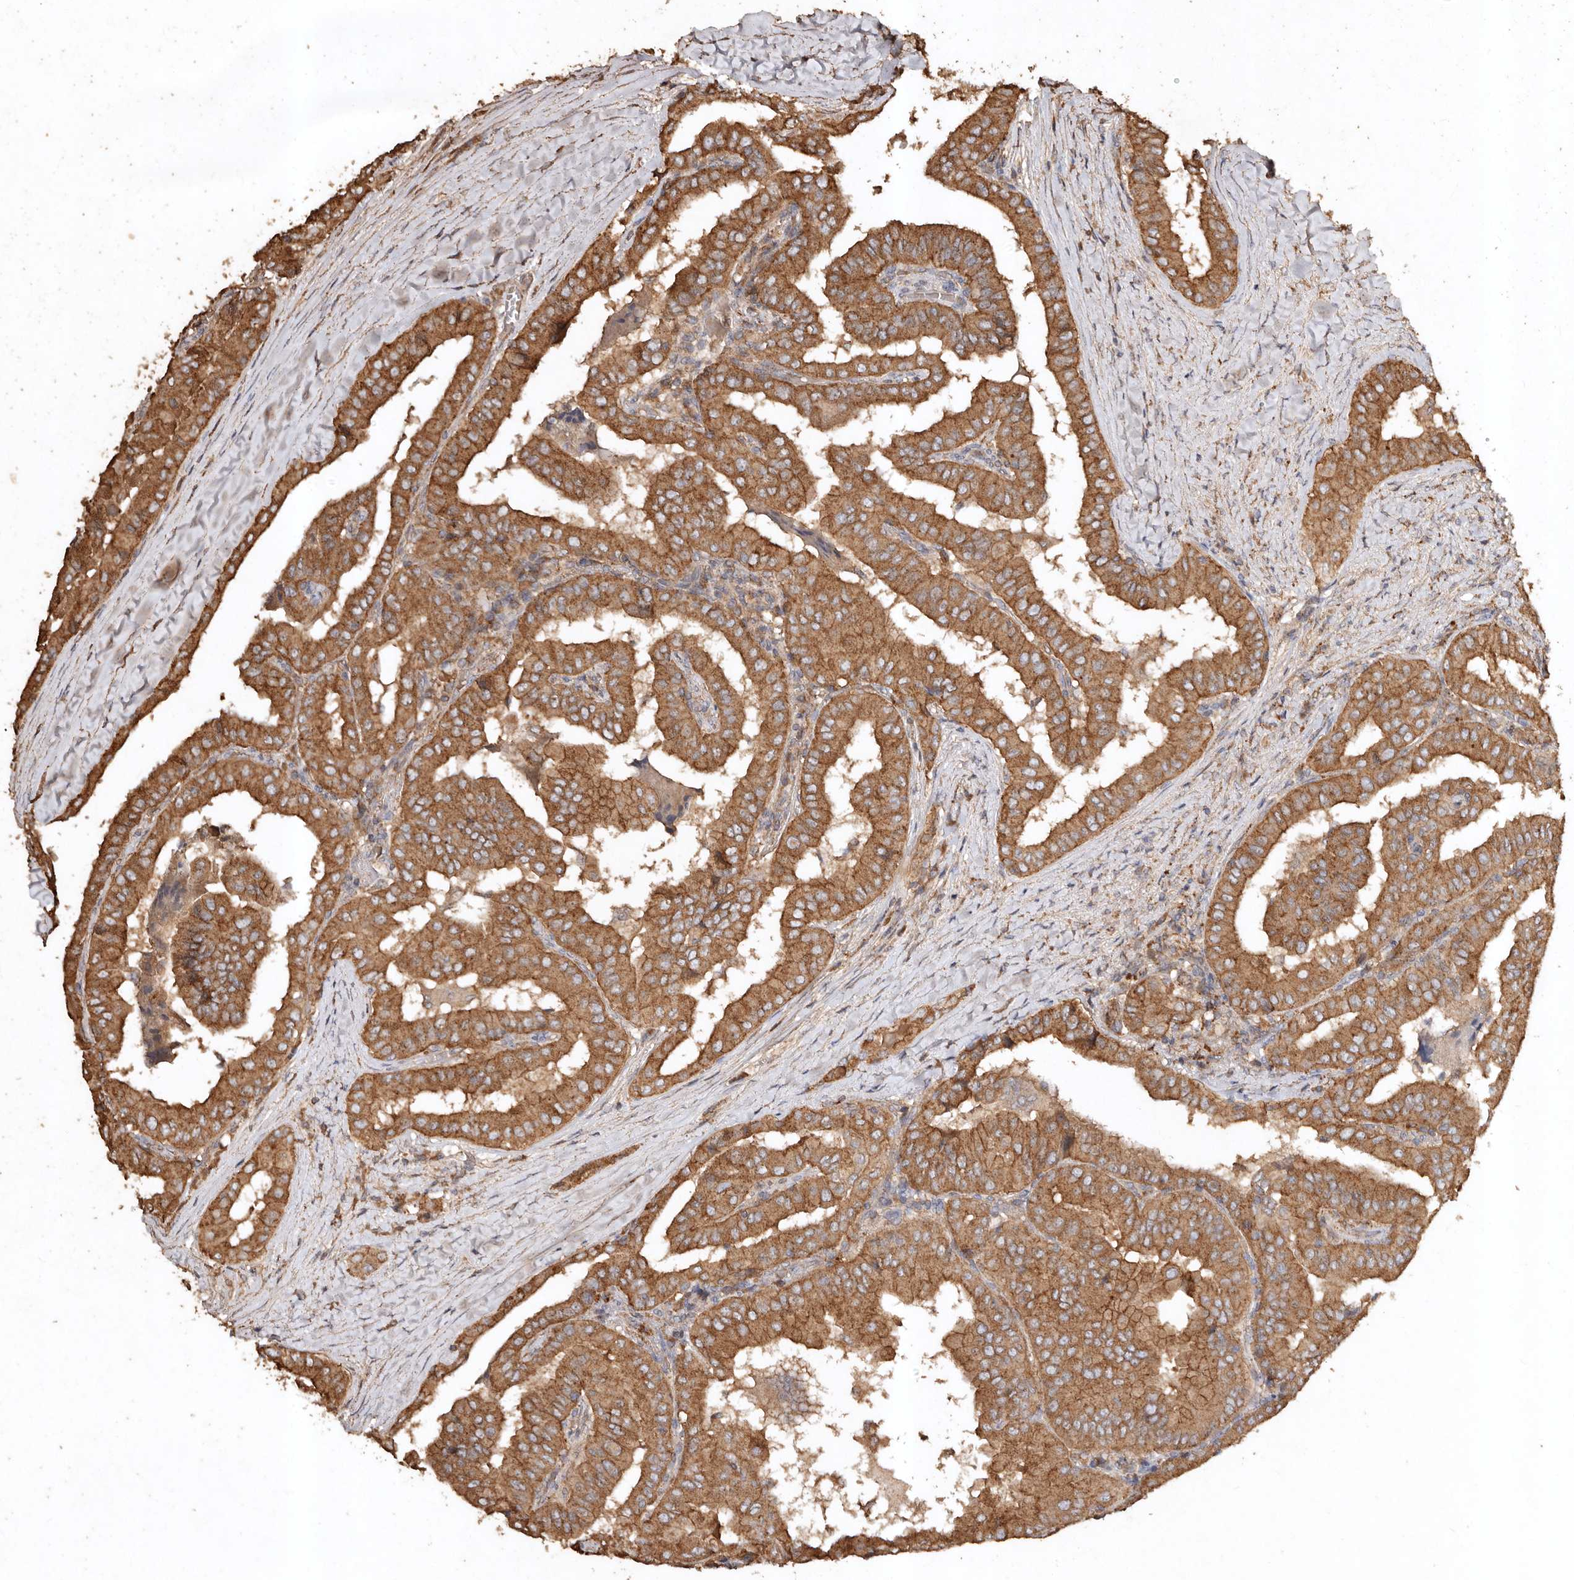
{"staining": {"intensity": "moderate", "quantity": ">75%", "location": "cytoplasmic/membranous"}, "tissue": "thyroid cancer", "cell_type": "Tumor cells", "image_type": "cancer", "snomed": [{"axis": "morphology", "description": "Papillary adenocarcinoma, NOS"}, {"axis": "topography", "description": "Thyroid gland"}], "caption": "Thyroid papillary adenocarcinoma stained for a protein shows moderate cytoplasmic/membranous positivity in tumor cells.", "gene": "FARS2", "patient": {"sex": "male", "age": 33}}